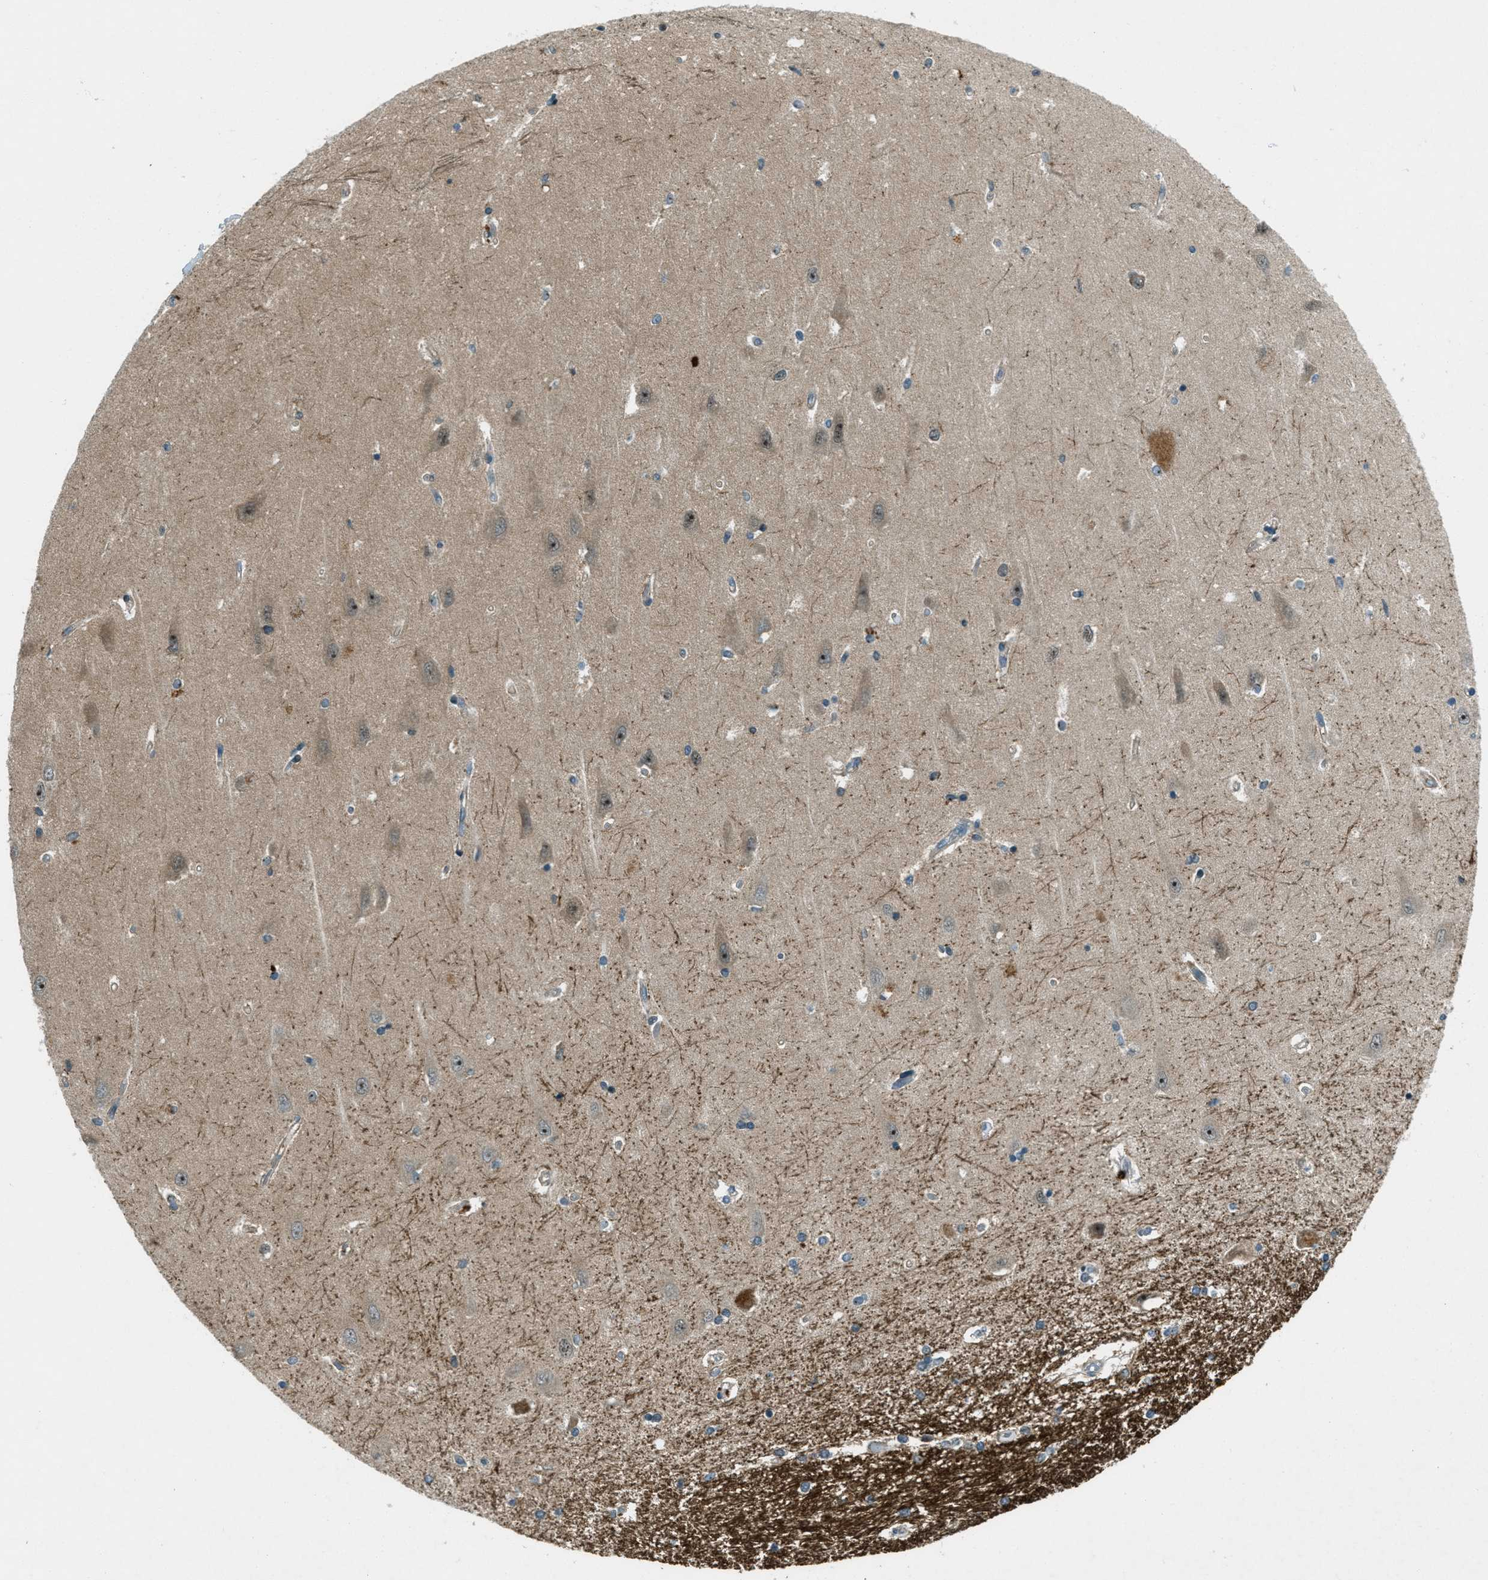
{"staining": {"intensity": "moderate", "quantity": "<25%", "location": "cytoplasmic/membranous"}, "tissue": "hippocampus", "cell_type": "Glial cells", "image_type": "normal", "snomed": [{"axis": "morphology", "description": "Normal tissue, NOS"}, {"axis": "topography", "description": "Hippocampus"}], "caption": "A brown stain labels moderate cytoplasmic/membranous positivity of a protein in glial cells of benign human hippocampus. (brown staining indicates protein expression, while blue staining denotes nuclei).", "gene": "STK11", "patient": {"sex": "male", "age": 45}}